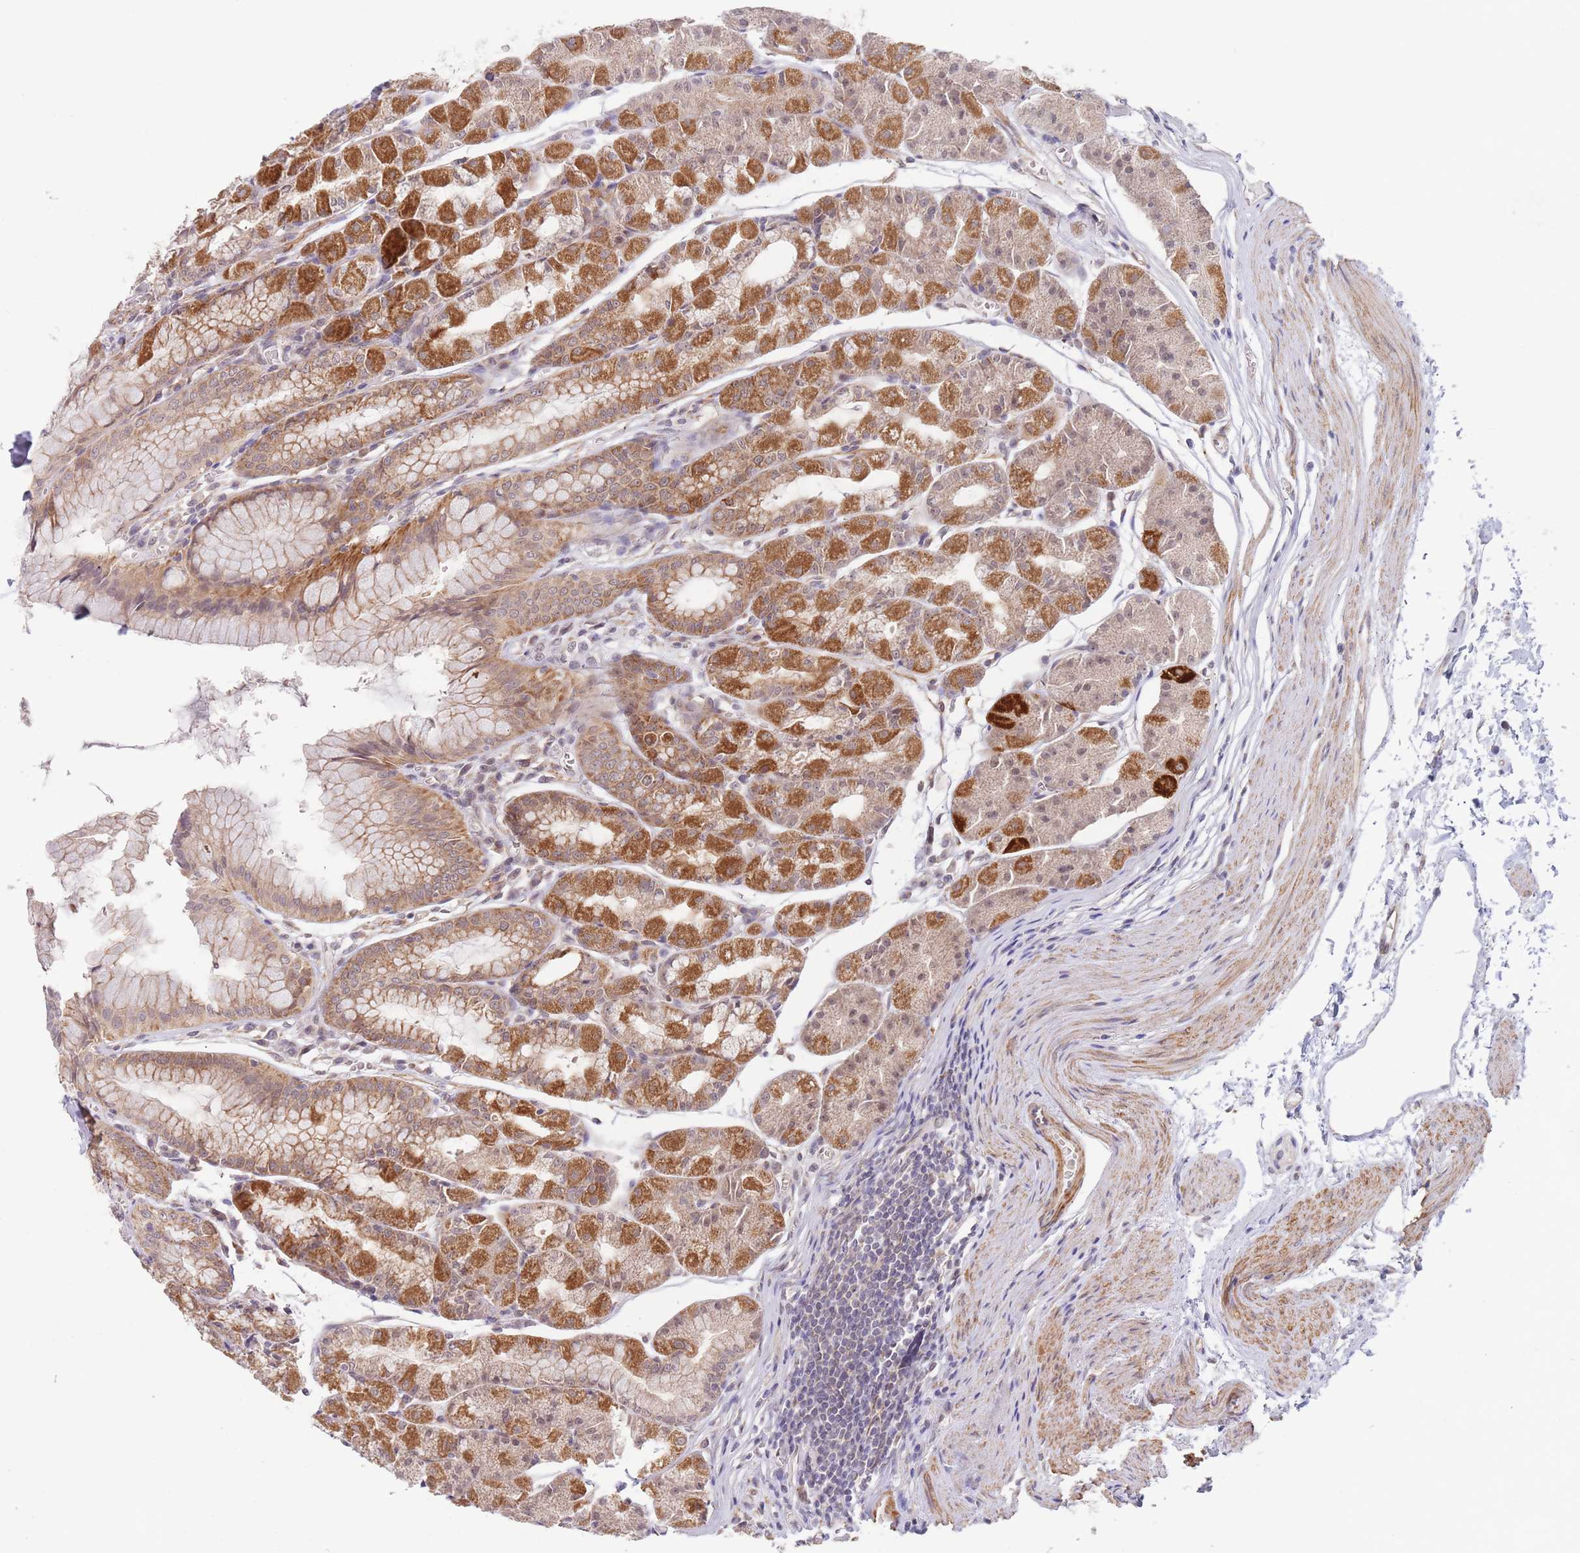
{"staining": {"intensity": "strong", "quantity": ">75%", "location": "cytoplasmic/membranous,nuclear"}, "tissue": "stomach", "cell_type": "Glandular cells", "image_type": "normal", "snomed": [{"axis": "morphology", "description": "Normal tissue, NOS"}, {"axis": "topography", "description": "Stomach"}], "caption": "A photomicrograph showing strong cytoplasmic/membranous,nuclear expression in approximately >75% of glandular cells in normal stomach, as visualized by brown immunohistochemical staining.", "gene": "UQCC3", "patient": {"sex": "male", "age": 55}}